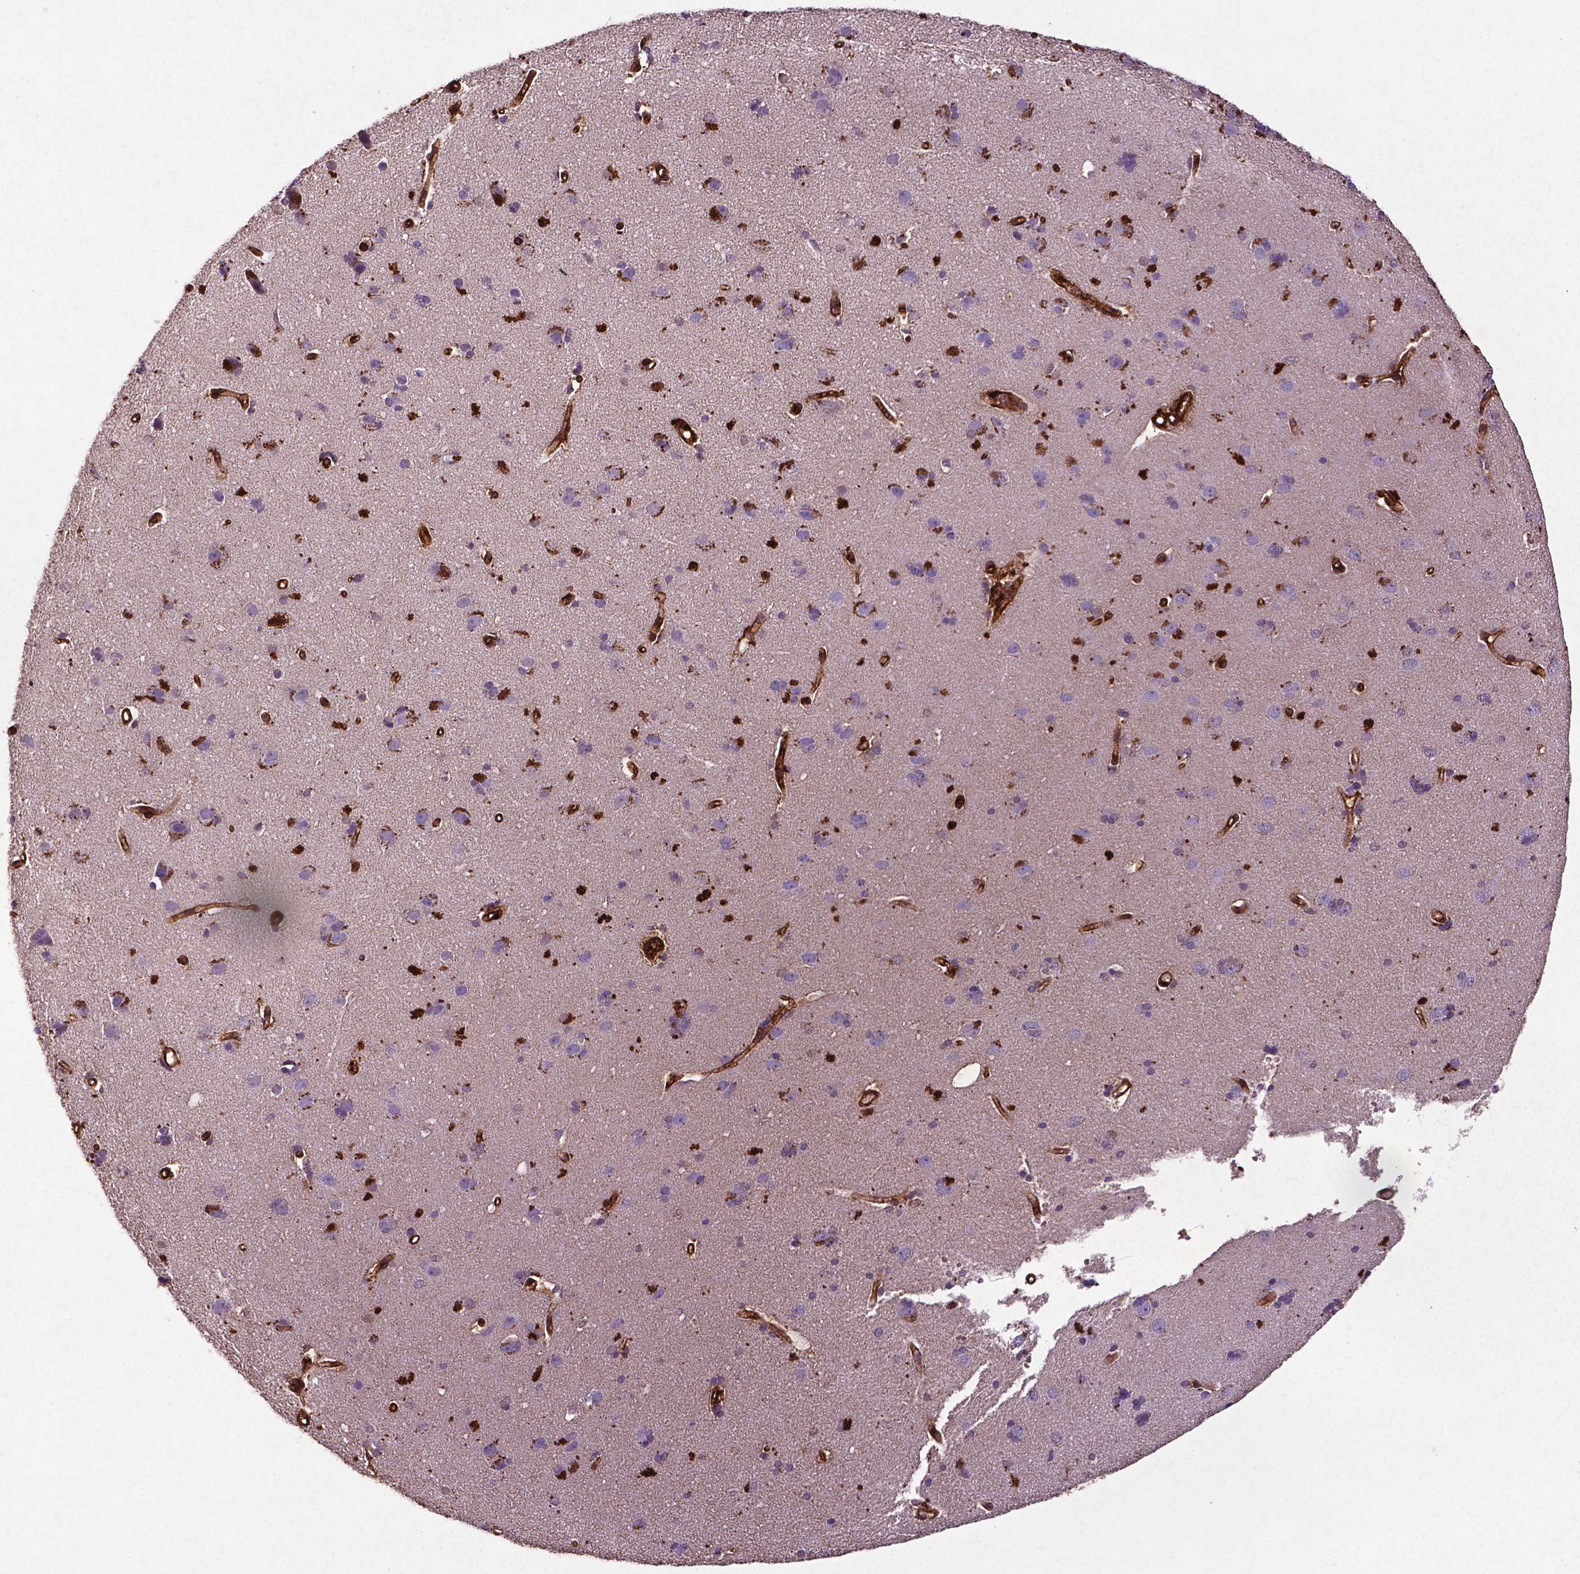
{"staining": {"intensity": "strong", "quantity": ">75%", "location": "cytoplasmic/membranous"}, "tissue": "cerebral cortex", "cell_type": "Endothelial cells", "image_type": "normal", "snomed": [{"axis": "morphology", "description": "Normal tissue, NOS"}, {"axis": "morphology", "description": "Glioma, malignant, High grade"}, {"axis": "topography", "description": "Cerebral cortex"}], "caption": "Immunohistochemical staining of unremarkable human cerebral cortex demonstrates strong cytoplasmic/membranous protein expression in about >75% of endothelial cells. The staining was performed using DAB, with brown indicating positive protein expression. Nuclei are stained blue with hematoxylin.", "gene": "RRAS", "patient": {"sex": "male", "age": 71}}